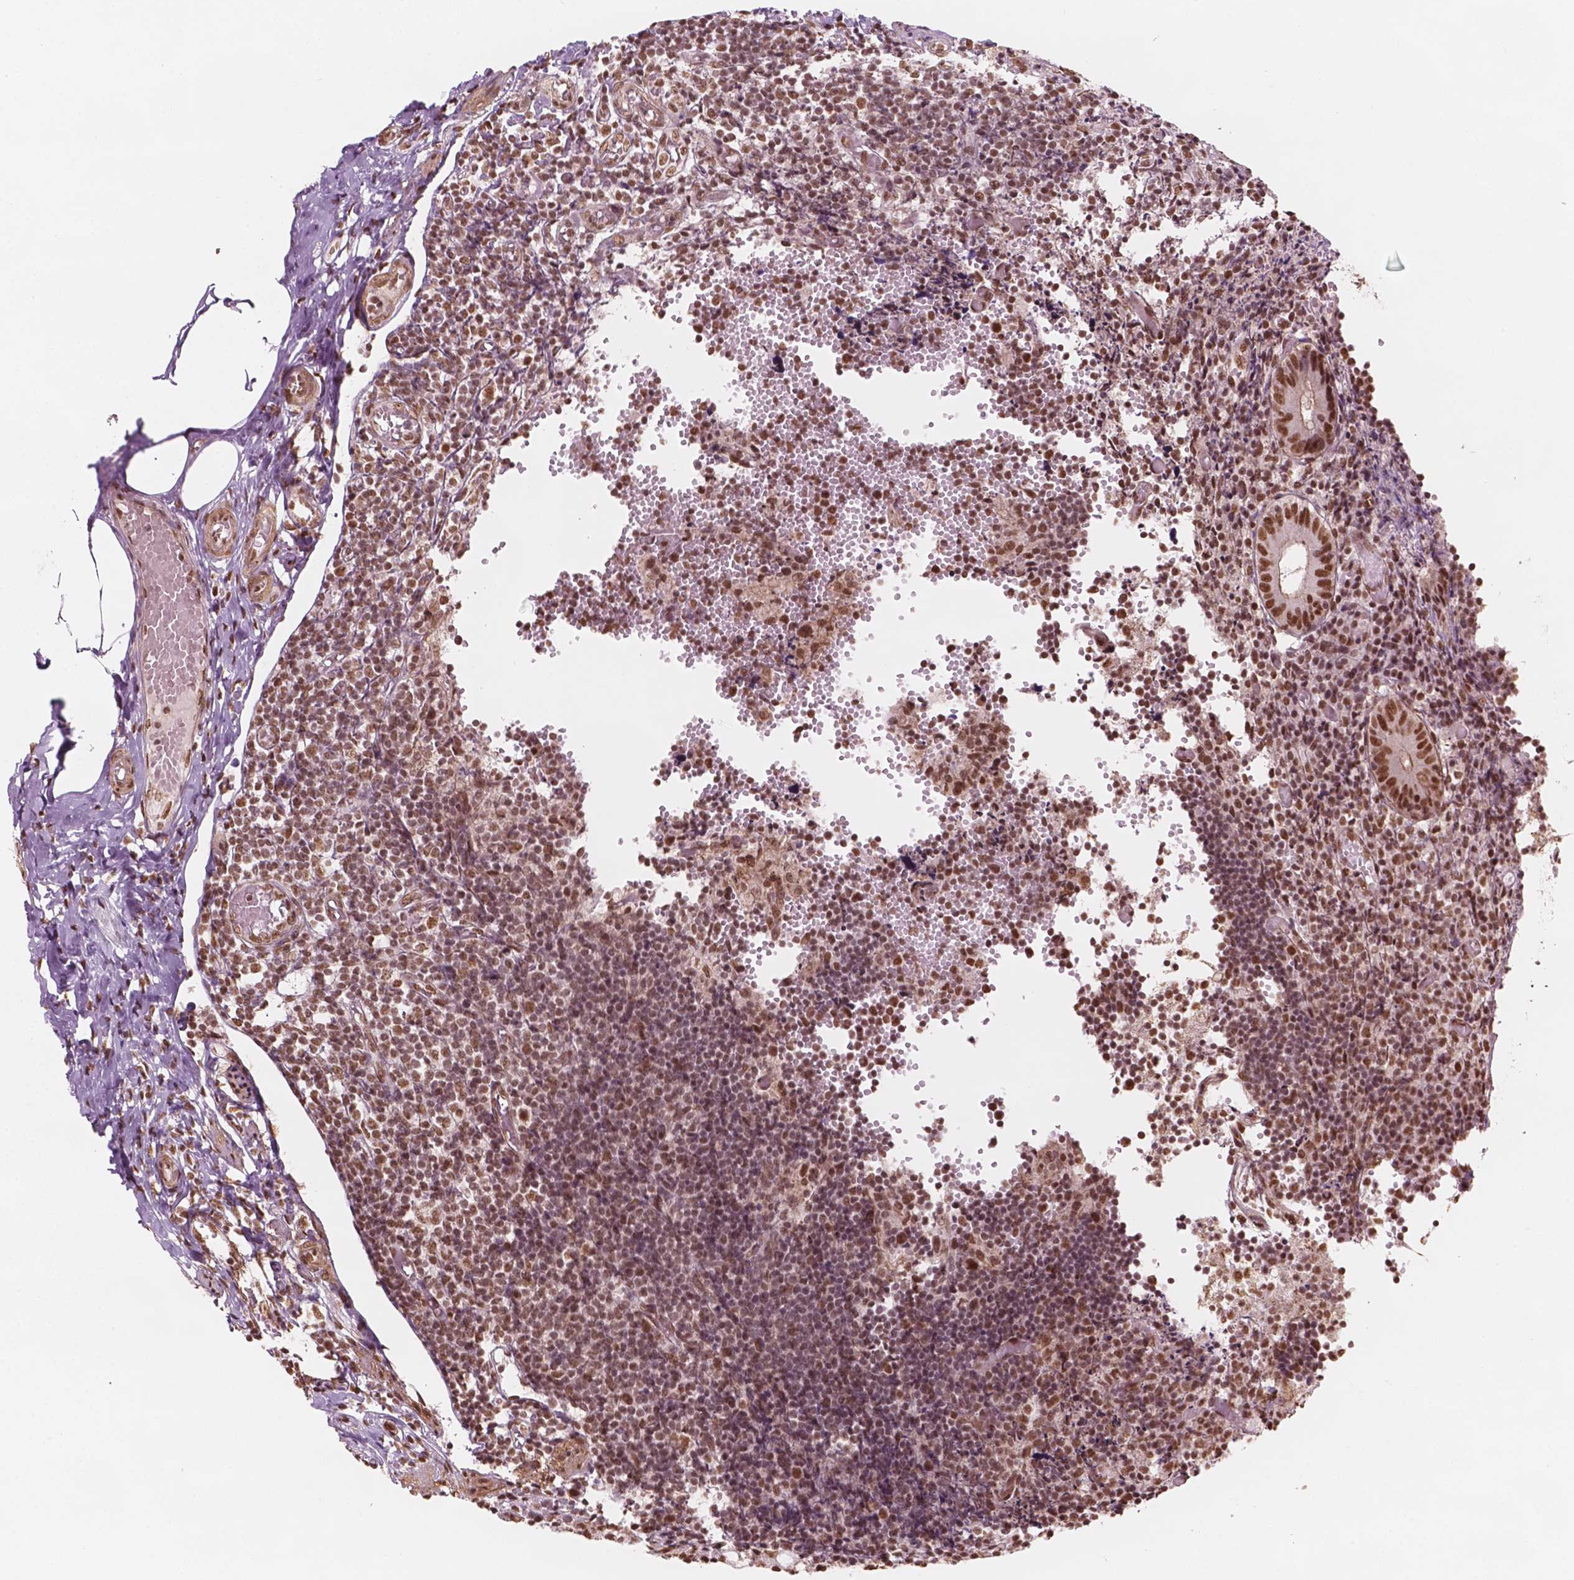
{"staining": {"intensity": "strong", "quantity": ">75%", "location": "nuclear"}, "tissue": "appendix", "cell_type": "Glandular cells", "image_type": "normal", "snomed": [{"axis": "morphology", "description": "Normal tissue, NOS"}, {"axis": "topography", "description": "Appendix"}], "caption": "Protein staining of normal appendix demonstrates strong nuclear positivity in about >75% of glandular cells. (DAB = brown stain, brightfield microscopy at high magnification).", "gene": "GTF3C5", "patient": {"sex": "female", "age": 32}}